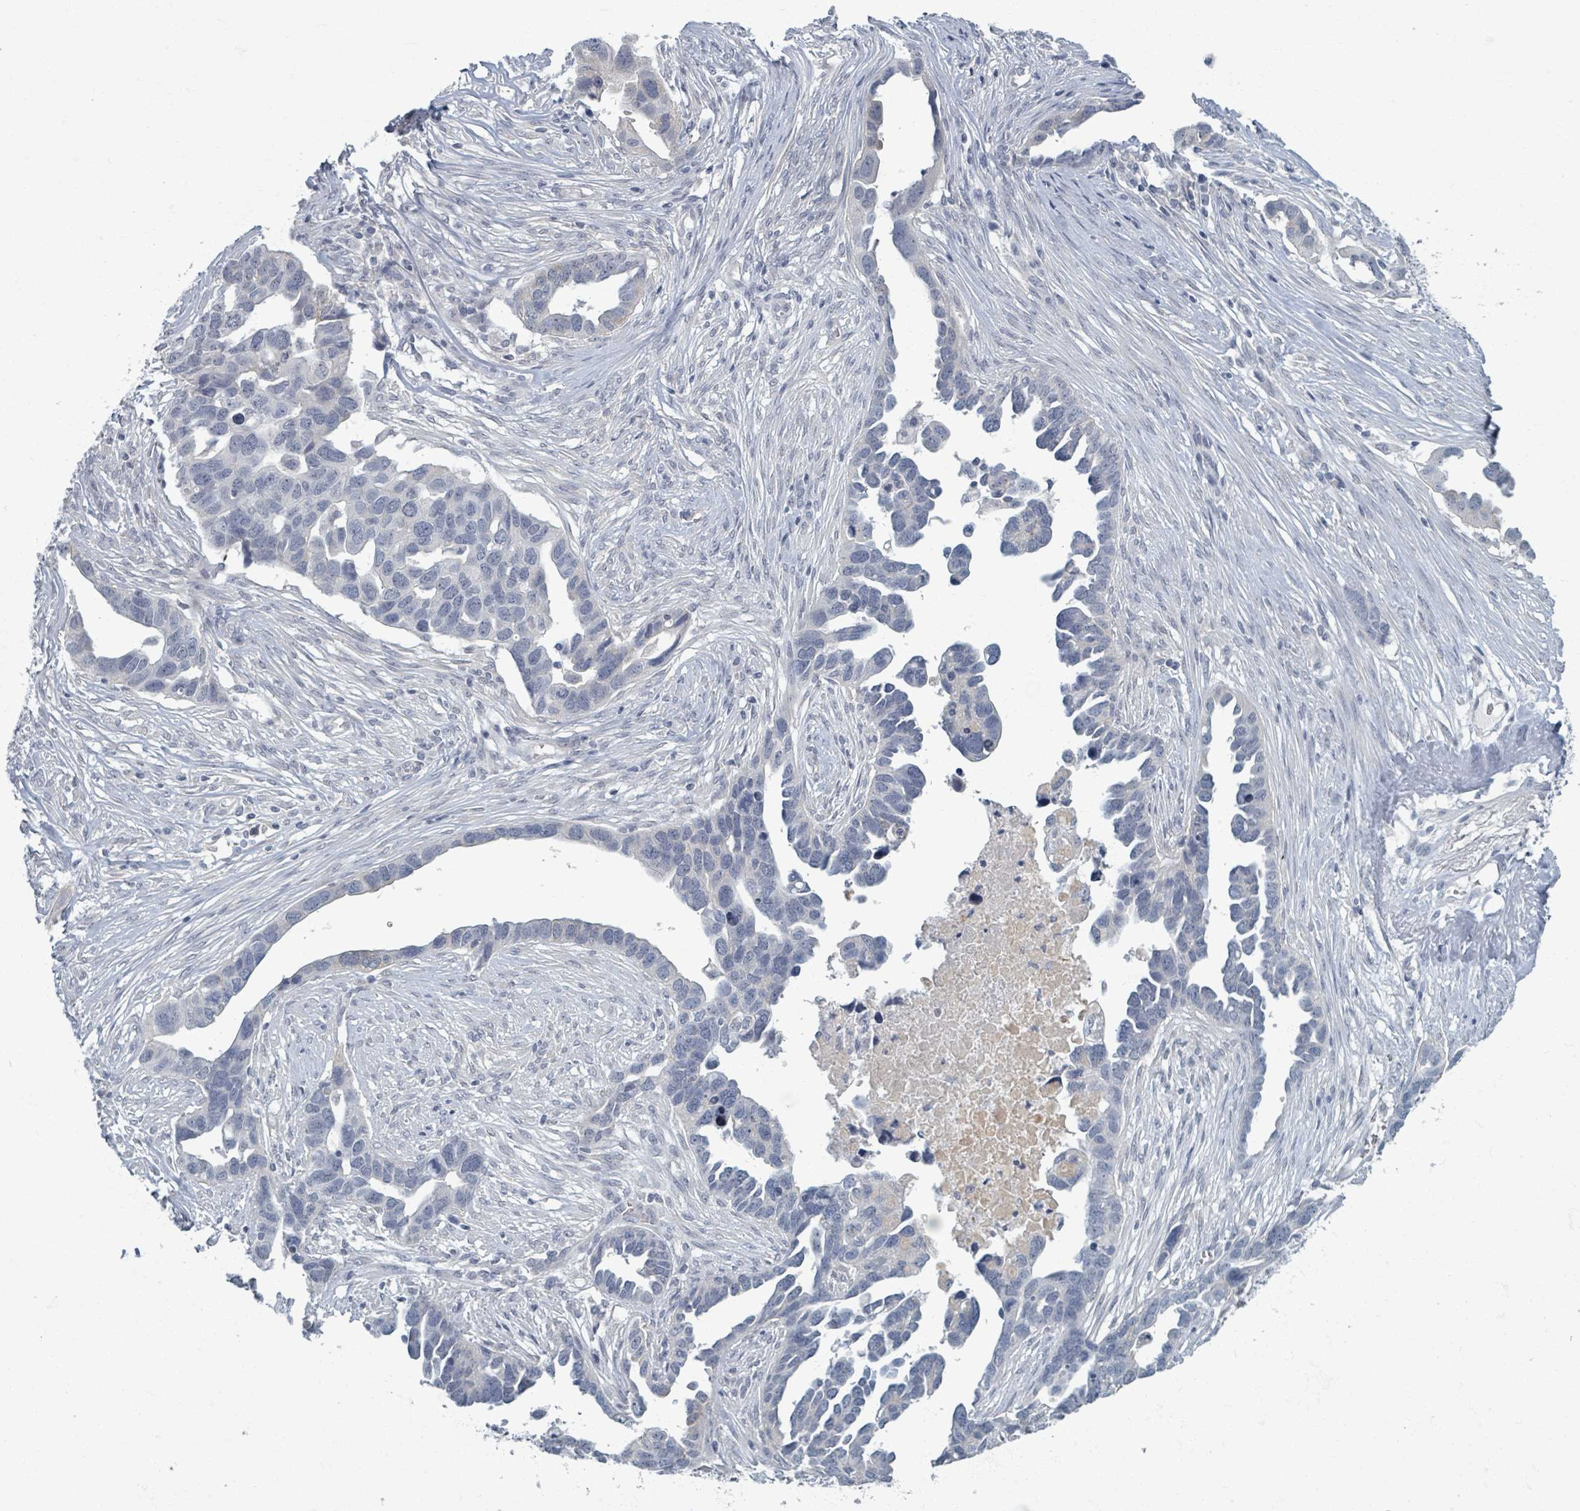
{"staining": {"intensity": "negative", "quantity": "none", "location": "none"}, "tissue": "ovarian cancer", "cell_type": "Tumor cells", "image_type": "cancer", "snomed": [{"axis": "morphology", "description": "Cystadenocarcinoma, serous, NOS"}, {"axis": "topography", "description": "Ovary"}], "caption": "This is an immunohistochemistry image of human serous cystadenocarcinoma (ovarian). There is no positivity in tumor cells.", "gene": "WNT11", "patient": {"sex": "female", "age": 54}}